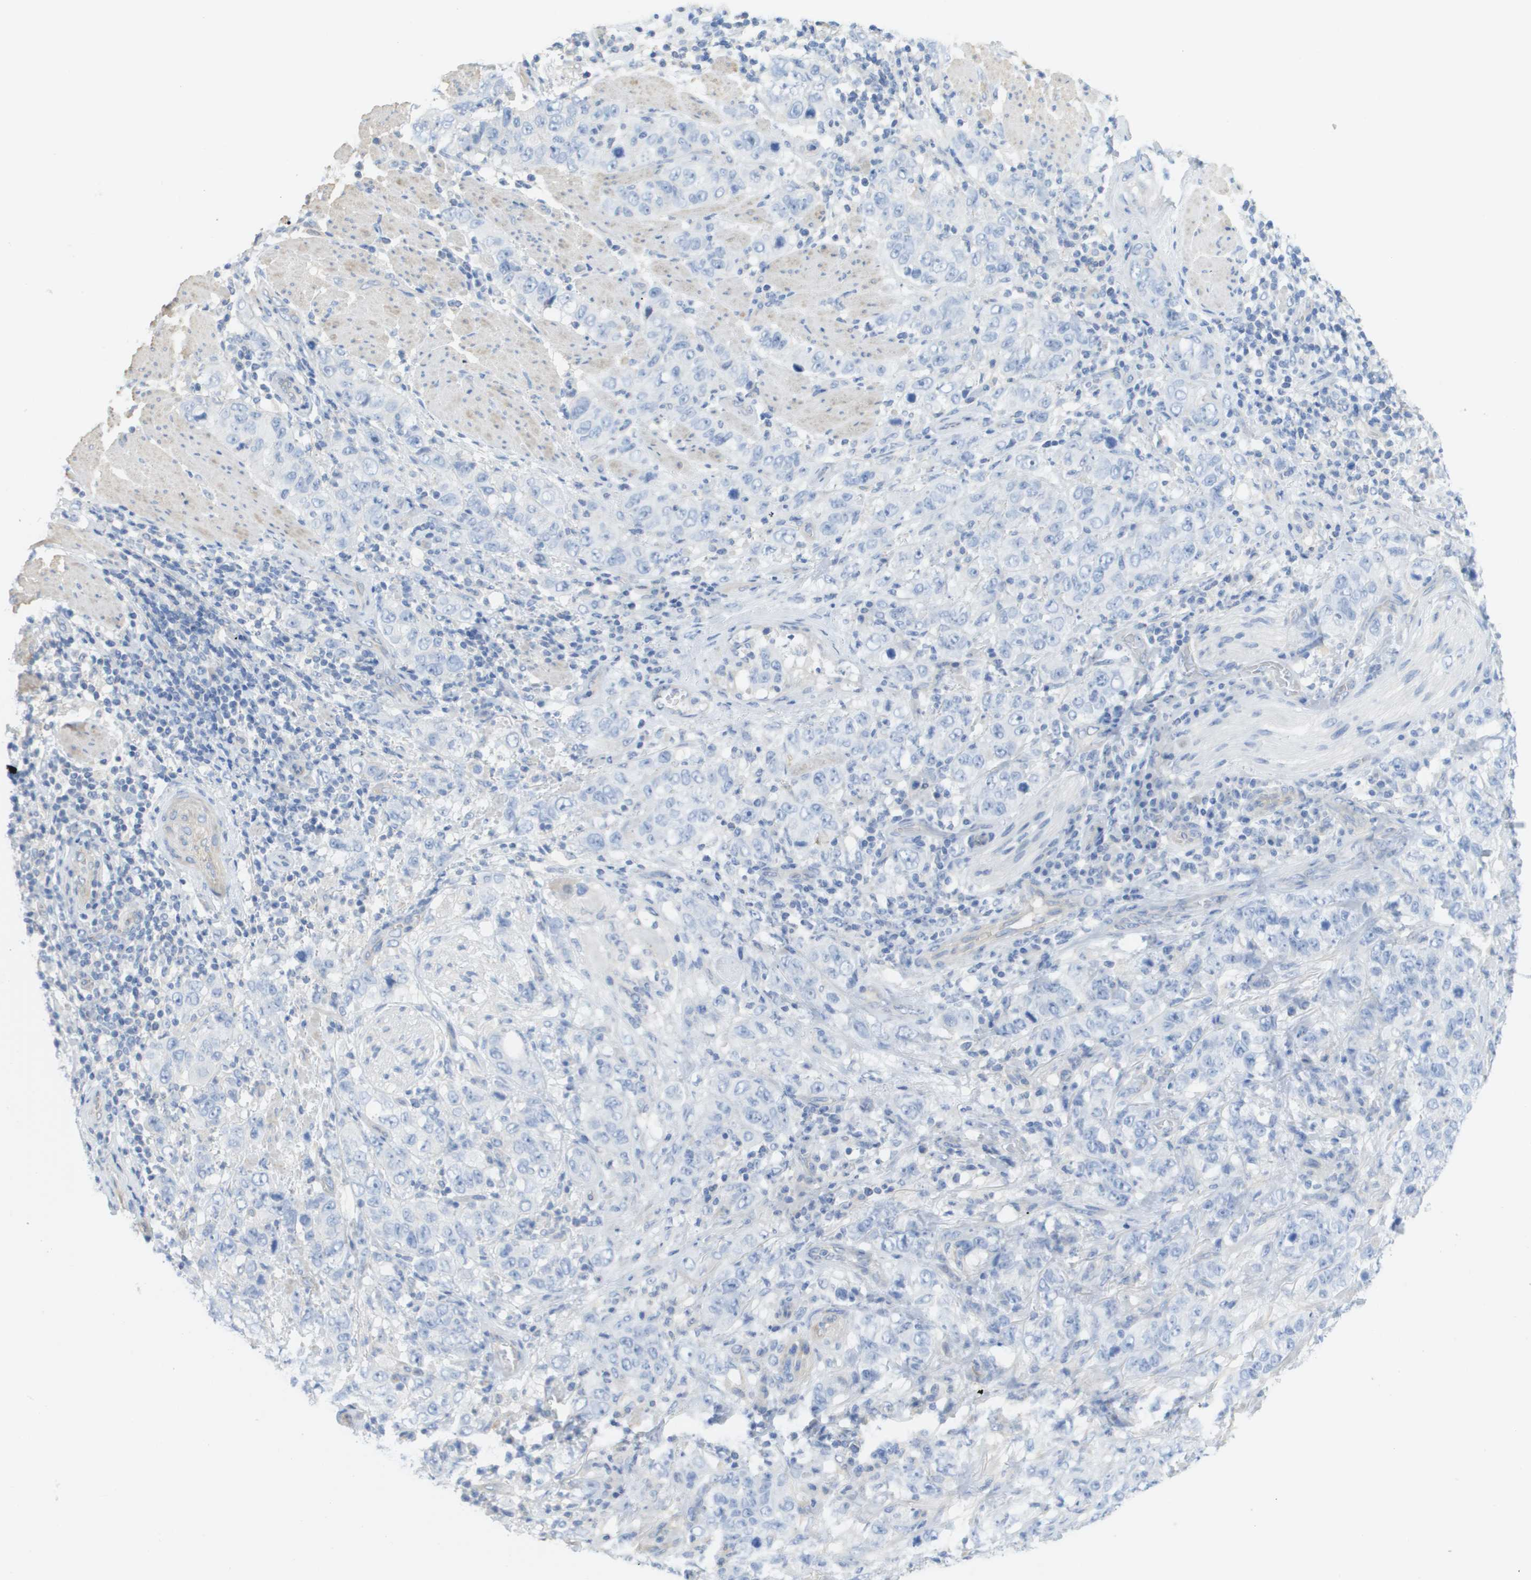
{"staining": {"intensity": "negative", "quantity": "none", "location": "none"}, "tissue": "stomach cancer", "cell_type": "Tumor cells", "image_type": "cancer", "snomed": [{"axis": "morphology", "description": "Adenocarcinoma, NOS"}, {"axis": "topography", "description": "Stomach"}], "caption": "An IHC micrograph of stomach cancer (adenocarcinoma) is shown. There is no staining in tumor cells of stomach cancer (adenocarcinoma).", "gene": "MYL3", "patient": {"sex": "male", "age": 48}}